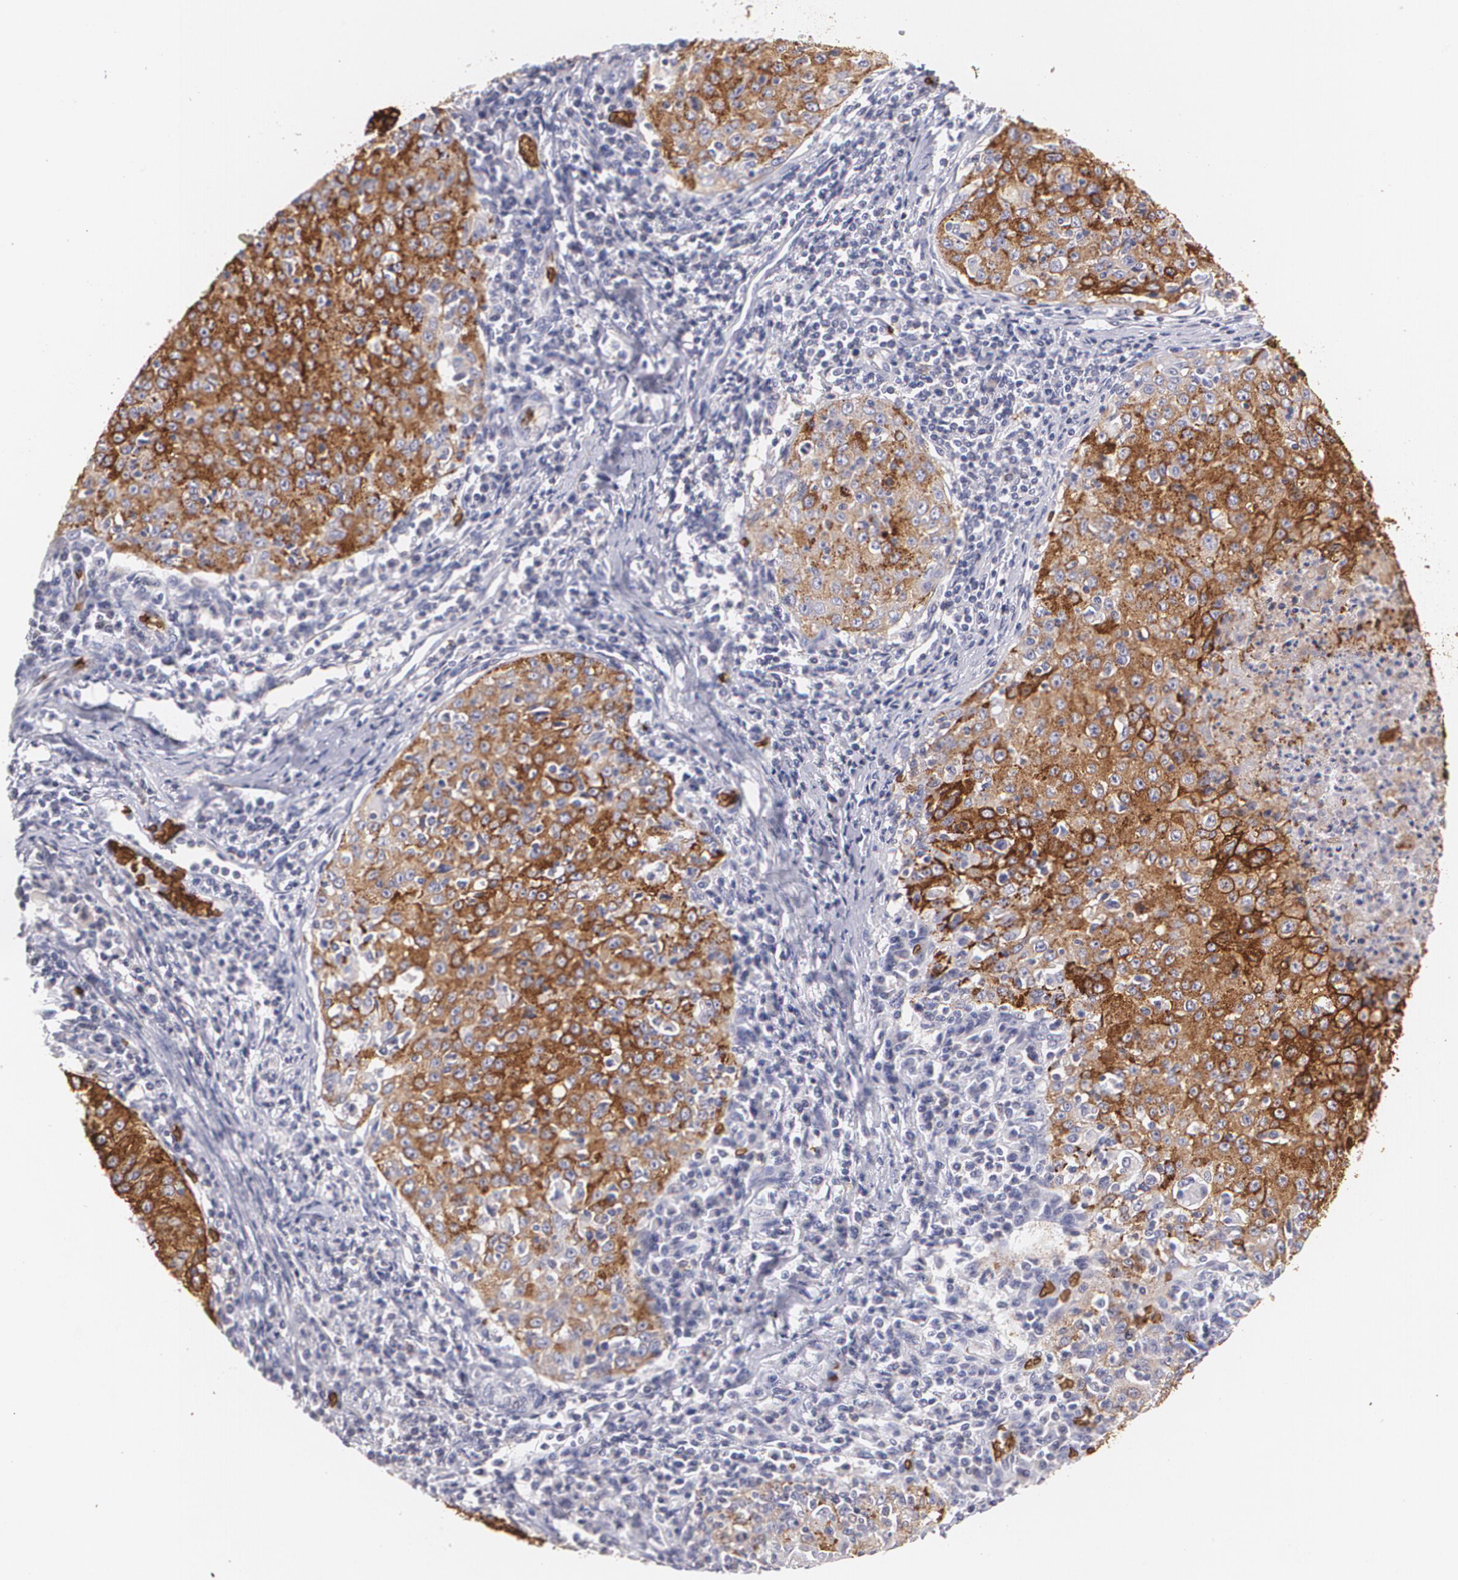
{"staining": {"intensity": "strong", "quantity": ">75%", "location": "cytoplasmic/membranous"}, "tissue": "cervical cancer", "cell_type": "Tumor cells", "image_type": "cancer", "snomed": [{"axis": "morphology", "description": "Squamous cell carcinoma, NOS"}, {"axis": "topography", "description": "Cervix"}], "caption": "Human cervical squamous cell carcinoma stained for a protein (brown) exhibits strong cytoplasmic/membranous positive expression in approximately >75% of tumor cells.", "gene": "SLC2A1", "patient": {"sex": "female", "age": 27}}